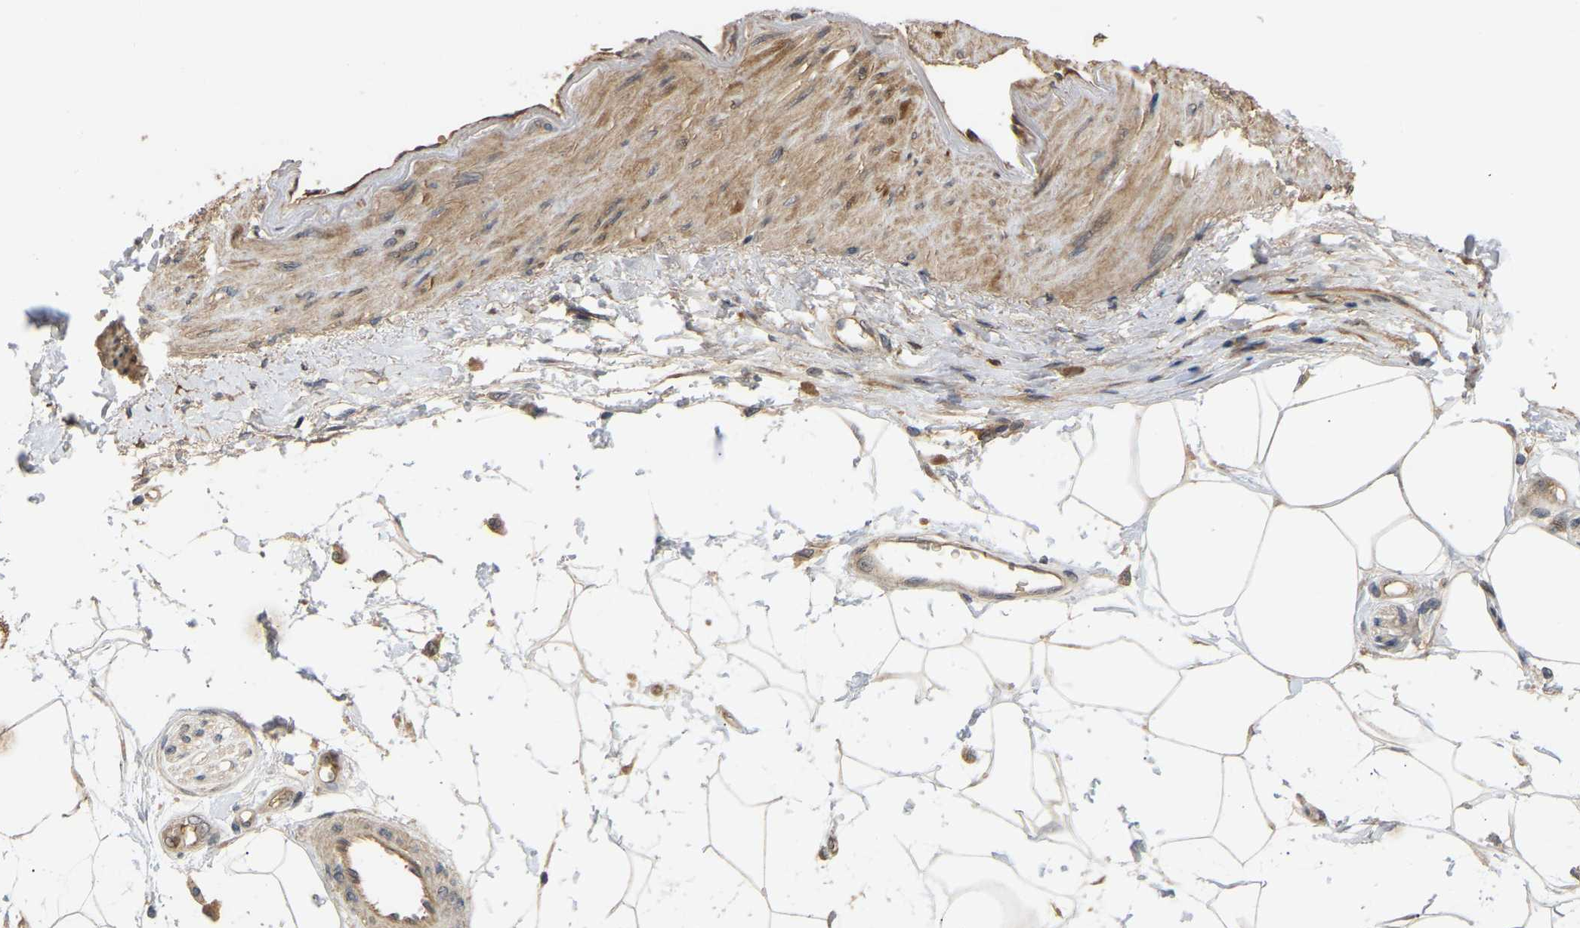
{"staining": {"intensity": "weak", "quantity": ">75%", "location": "cytoplasmic/membranous"}, "tissue": "adipose tissue", "cell_type": "Adipocytes", "image_type": "normal", "snomed": [{"axis": "morphology", "description": "Normal tissue, NOS"}, {"axis": "morphology", "description": "Adenocarcinoma, NOS"}, {"axis": "topography", "description": "Duodenum"}, {"axis": "topography", "description": "Peripheral nerve tissue"}], "caption": "Immunohistochemical staining of unremarkable human adipose tissue reveals weak cytoplasmic/membranous protein positivity in about >75% of adipocytes. (Stains: DAB (3,3'-diaminobenzidine) in brown, nuclei in blue, Microscopy: brightfield microscopy at high magnification).", "gene": "LIMK2", "patient": {"sex": "female", "age": 60}}